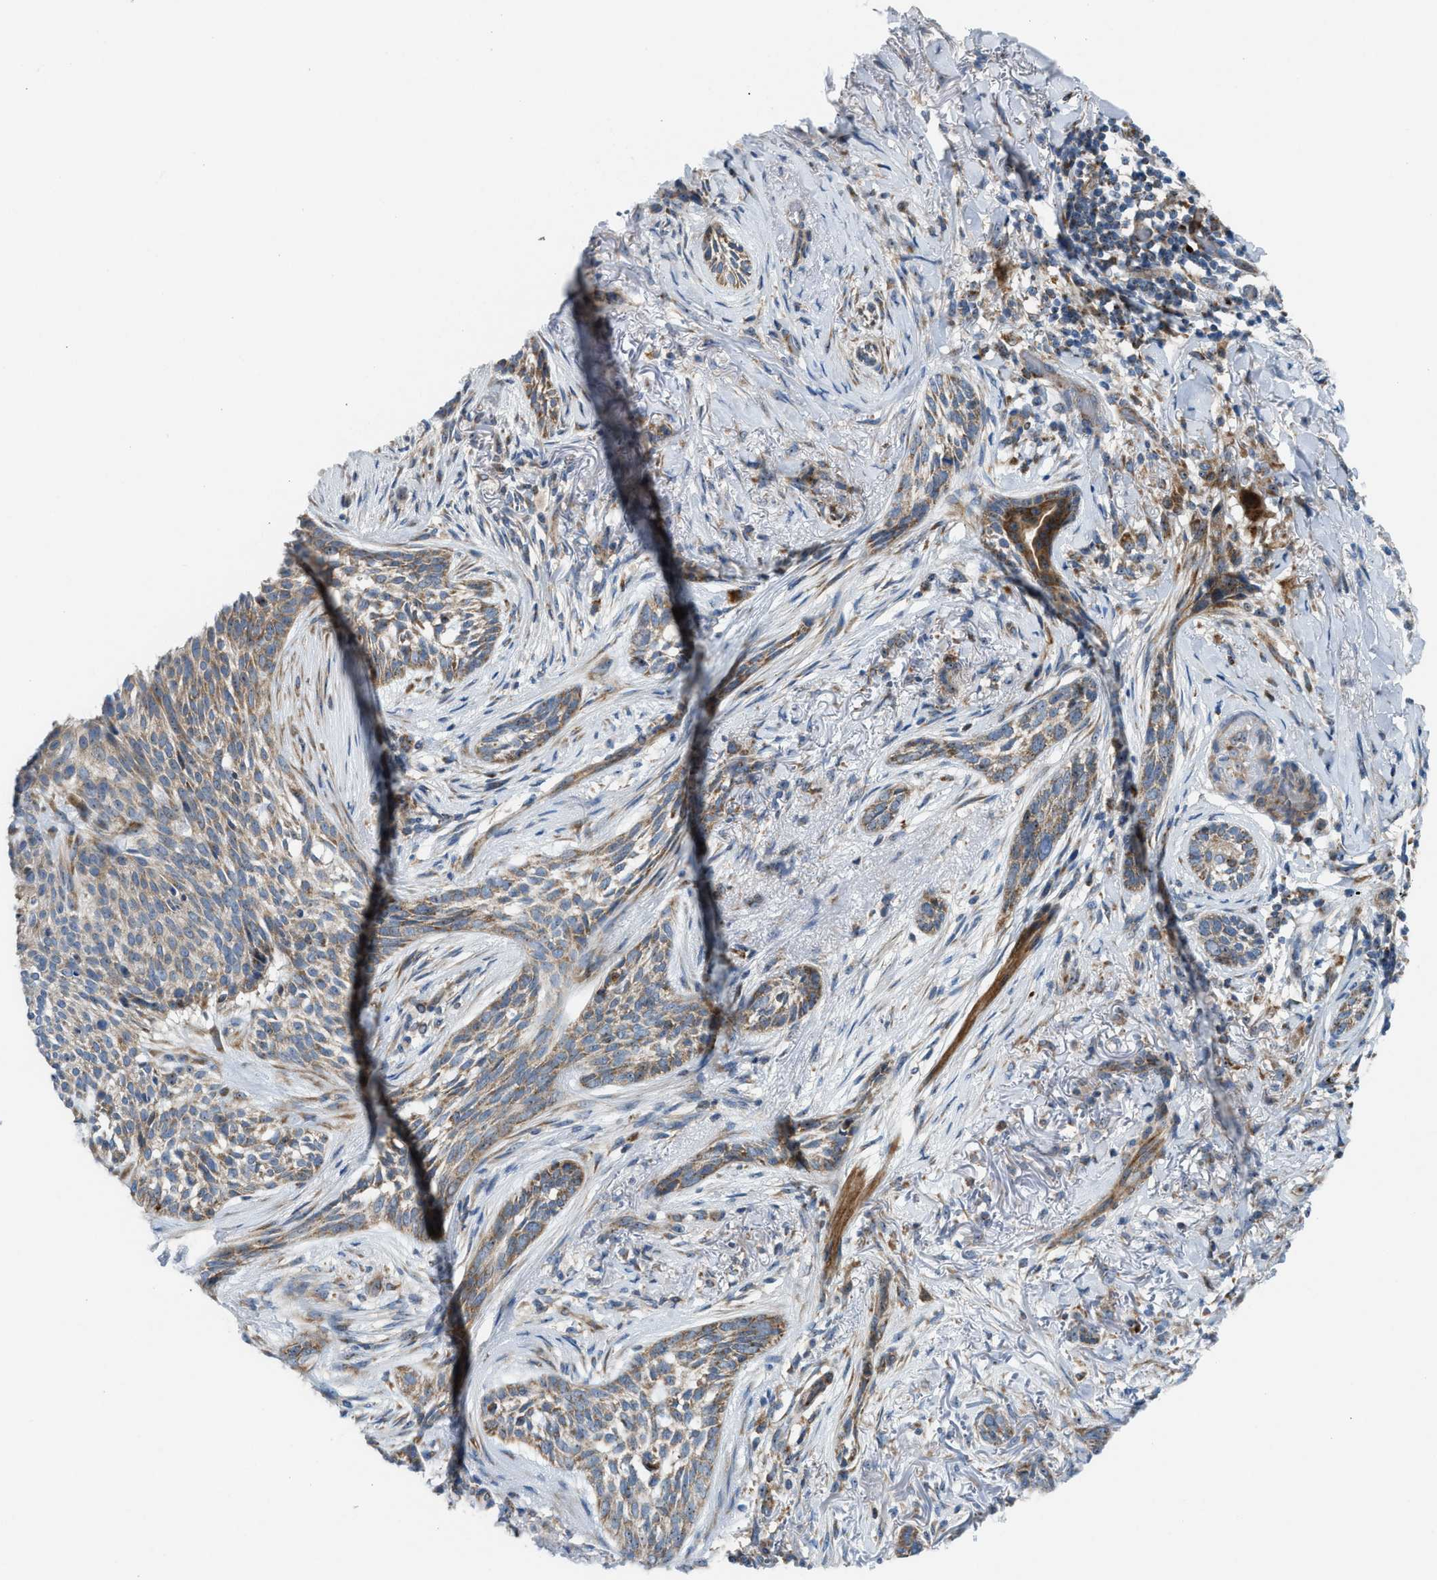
{"staining": {"intensity": "weak", "quantity": ">75%", "location": "cytoplasmic/membranous"}, "tissue": "skin cancer", "cell_type": "Tumor cells", "image_type": "cancer", "snomed": [{"axis": "morphology", "description": "Basal cell carcinoma"}, {"axis": "topography", "description": "Skin"}], "caption": "The photomicrograph demonstrates immunohistochemical staining of skin cancer (basal cell carcinoma). There is weak cytoplasmic/membranous positivity is seen in about >75% of tumor cells. (IHC, brightfield microscopy, high magnification).", "gene": "TPH1", "patient": {"sex": "female", "age": 88}}